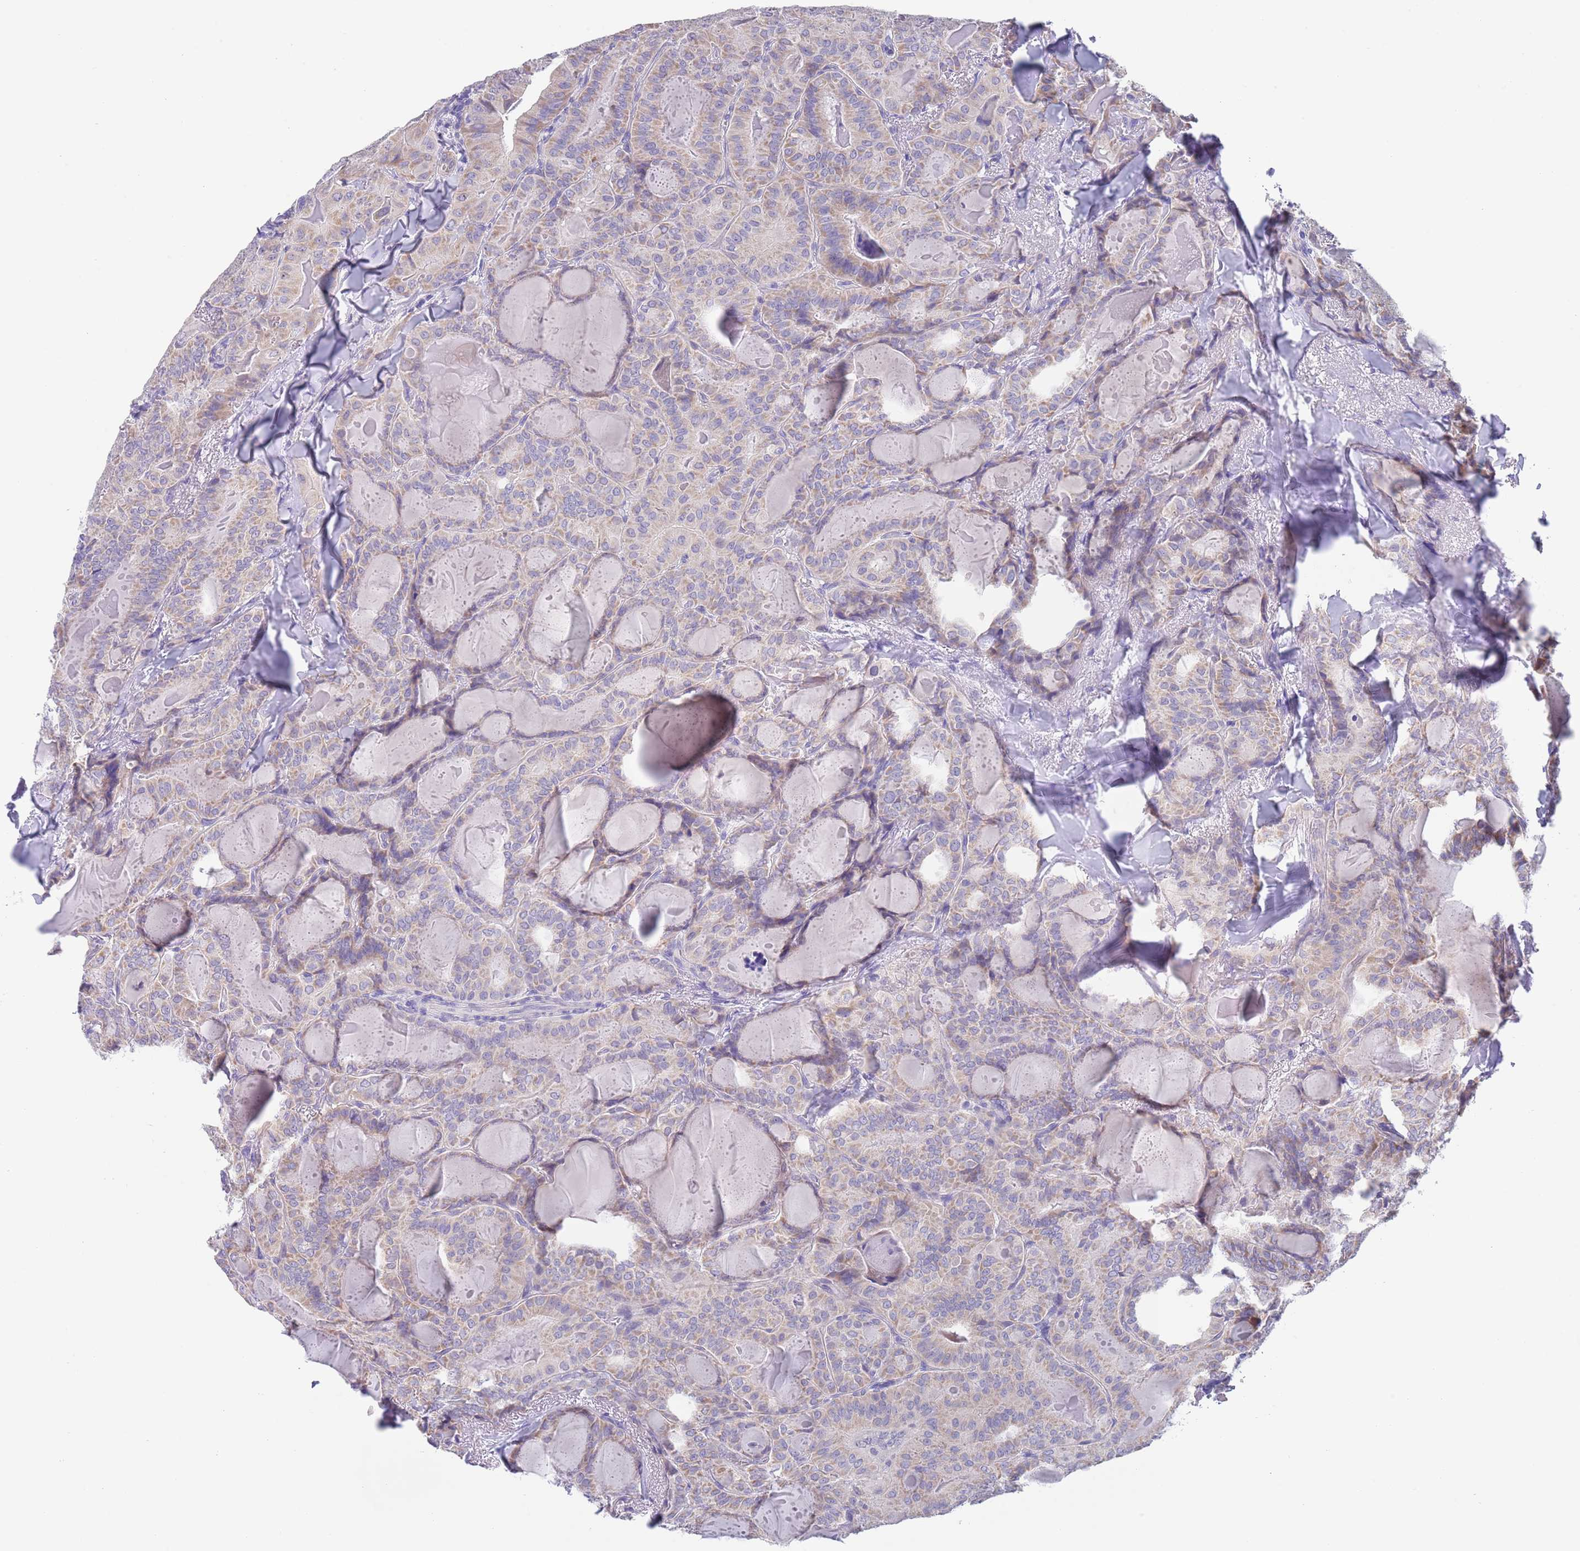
{"staining": {"intensity": "weak", "quantity": "25%-75%", "location": "cytoplasmic/membranous"}, "tissue": "thyroid cancer", "cell_type": "Tumor cells", "image_type": "cancer", "snomed": [{"axis": "morphology", "description": "Papillary adenocarcinoma, NOS"}, {"axis": "topography", "description": "Thyroid gland"}], "caption": "DAB (3,3'-diaminobenzidine) immunohistochemical staining of thyroid cancer reveals weak cytoplasmic/membranous protein positivity in about 25%-75% of tumor cells. Using DAB (3,3'-diaminobenzidine) (brown) and hematoxylin (blue) stains, captured at high magnification using brightfield microscopy.", "gene": "SPIRE2", "patient": {"sex": "female", "age": 68}}